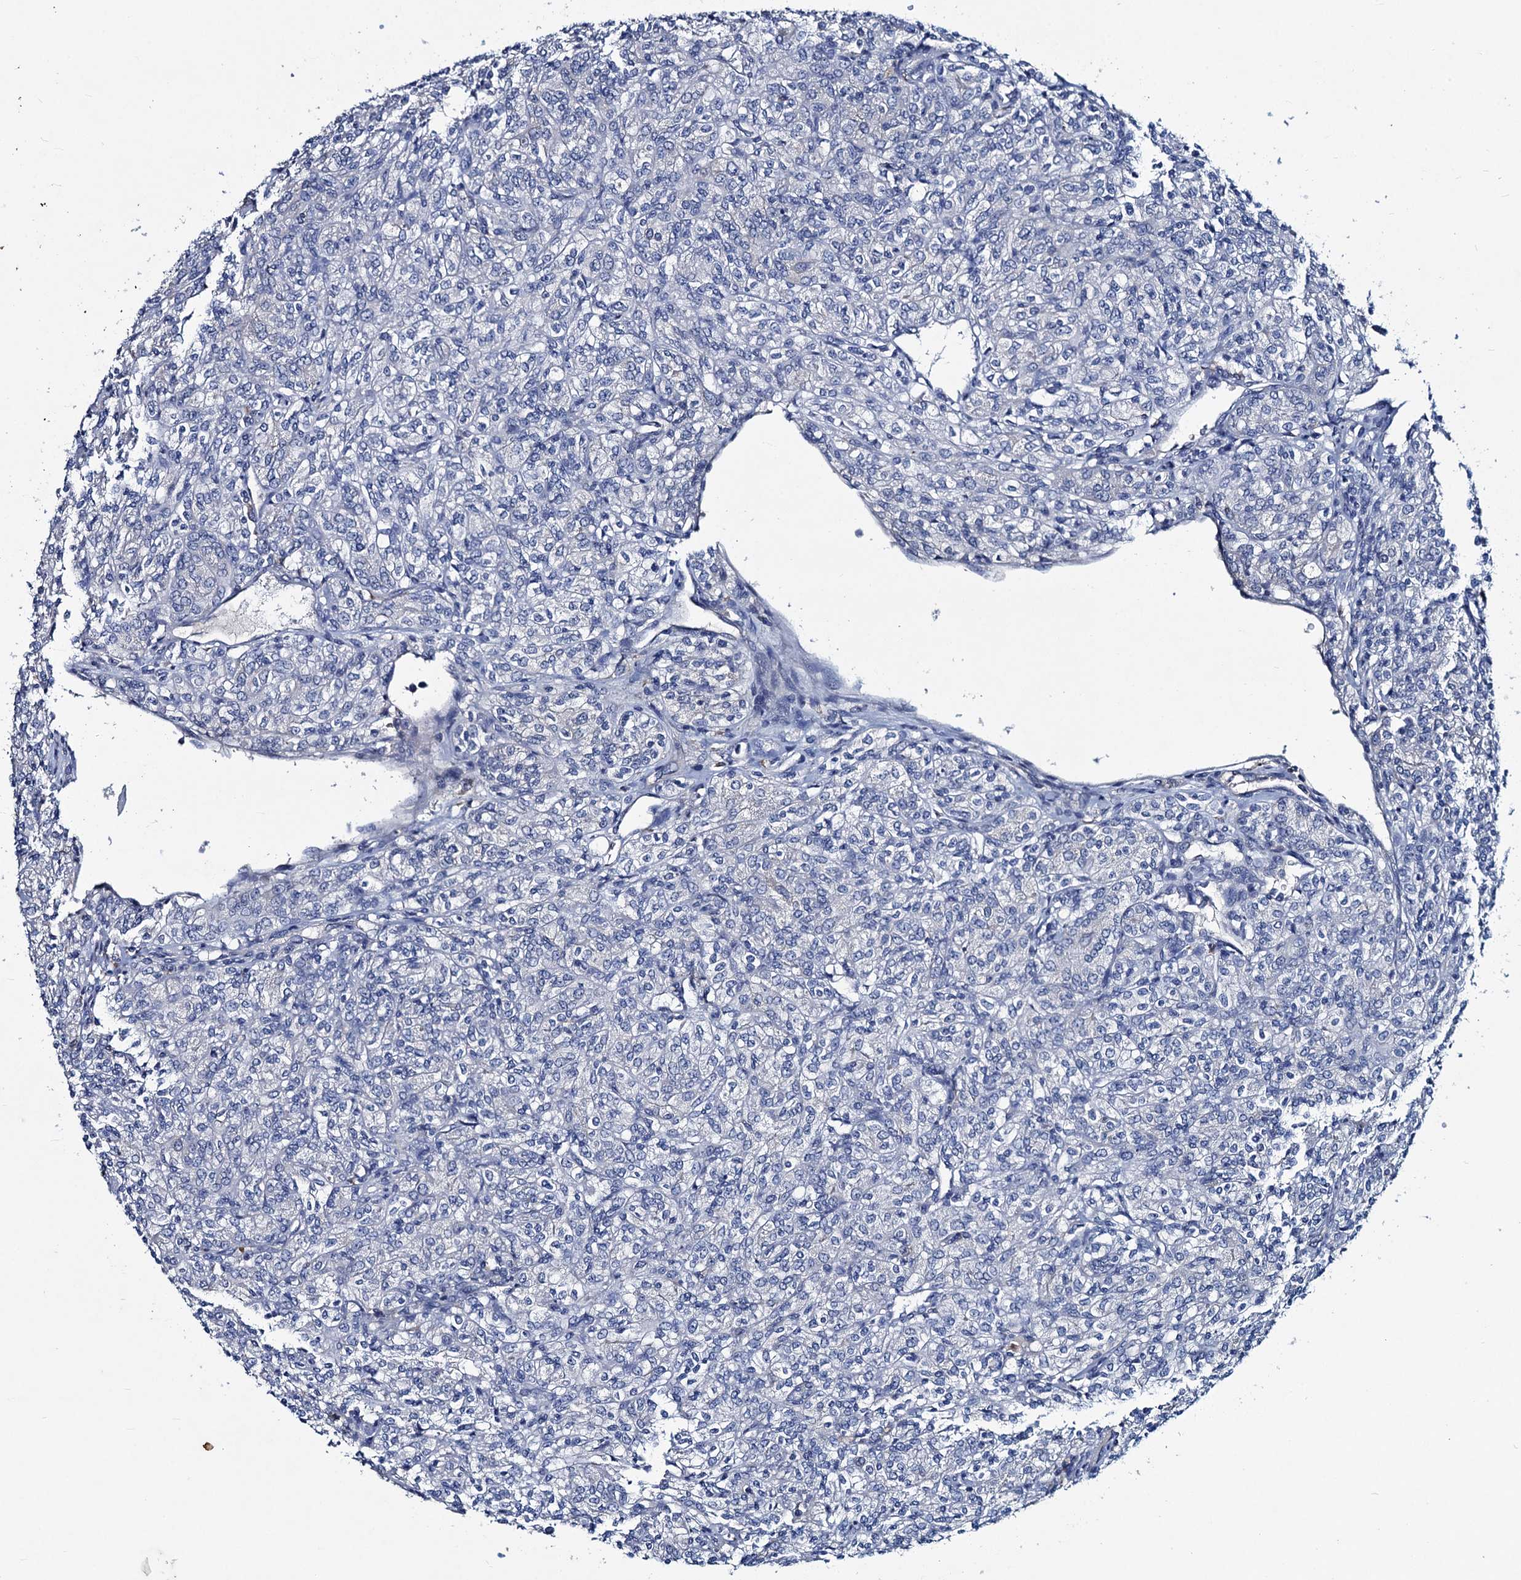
{"staining": {"intensity": "negative", "quantity": "none", "location": "none"}, "tissue": "renal cancer", "cell_type": "Tumor cells", "image_type": "cancer", "snomed": [{"axis": "morphology", "description": "Adenocarcinoma, NOS"}, {"axis": "topography", "description": "Kidney"}], "caption": "A high-resolution photomicrograph shows IHC staining of renal cancer, which exhibits no significant positivity in tumor cells. Nuclei are stained in blue.", "gene": "RTKN2", "patient": {"sex": "male", "age": 77}}